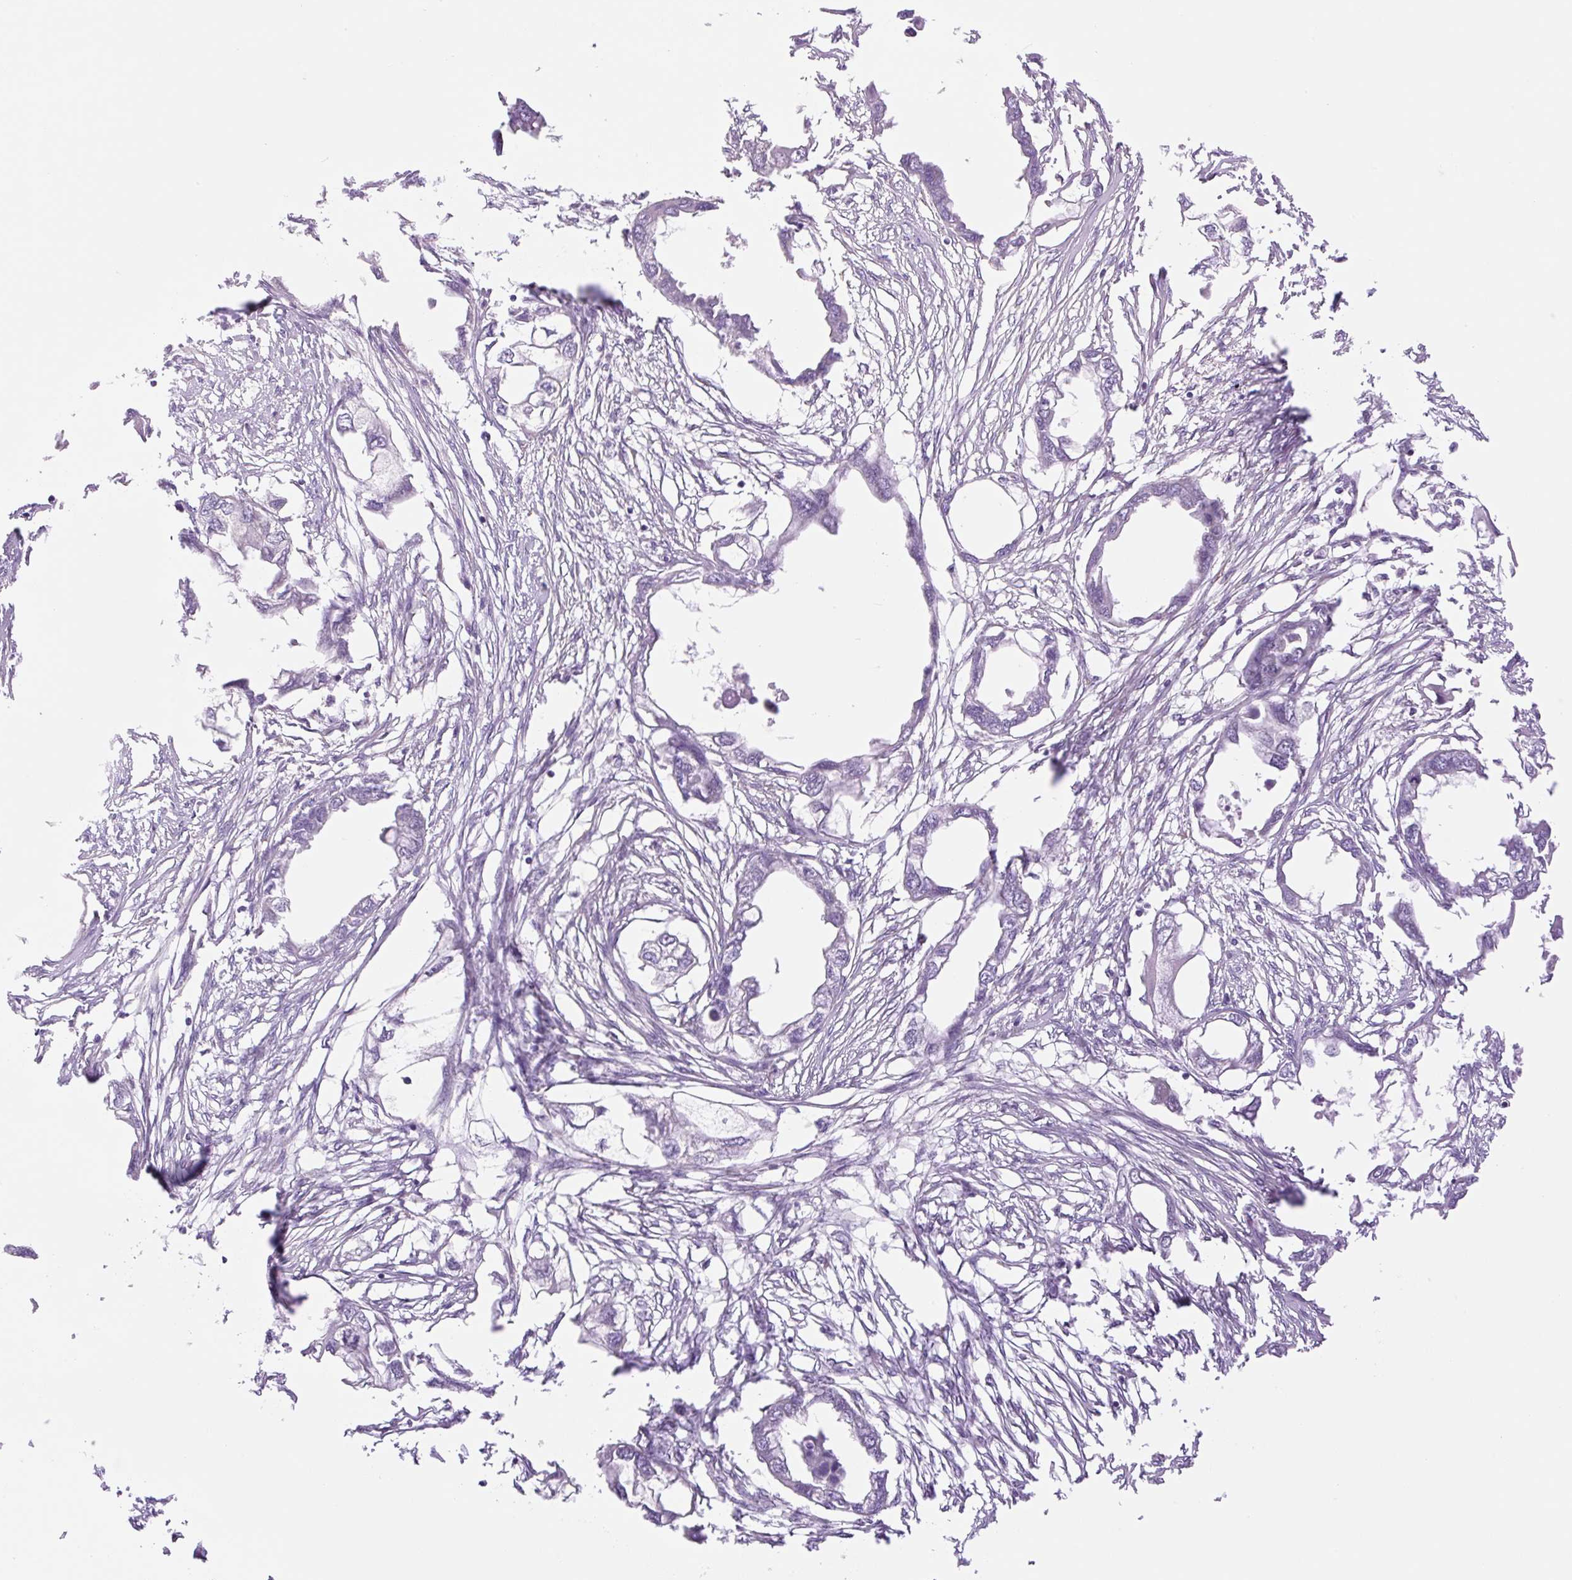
{"staining": {"intensity": "negative", "quantity": "none", "location": "none"}, "tissue": "endometrial cancer", "cell_type": "Tumor cells", "image_type": "cancer", "snomed": [{"axis": "morphology", "description": "Adenocarcinoma, NOS"}, {"axis": "morphology", "description": "Adenocarcinoma, metastatic, NOS"}, {"axis": "topography", "description": "Adipose tissue"}, {"axis": "topography", "description": "Endometrium"}], "caption": "Immunohistochemical staining of human endometrial cancer displays no significant positivity in tumor cells.", "gene": "COL5A1", "patient": {"sex": "female", "age": 67}}